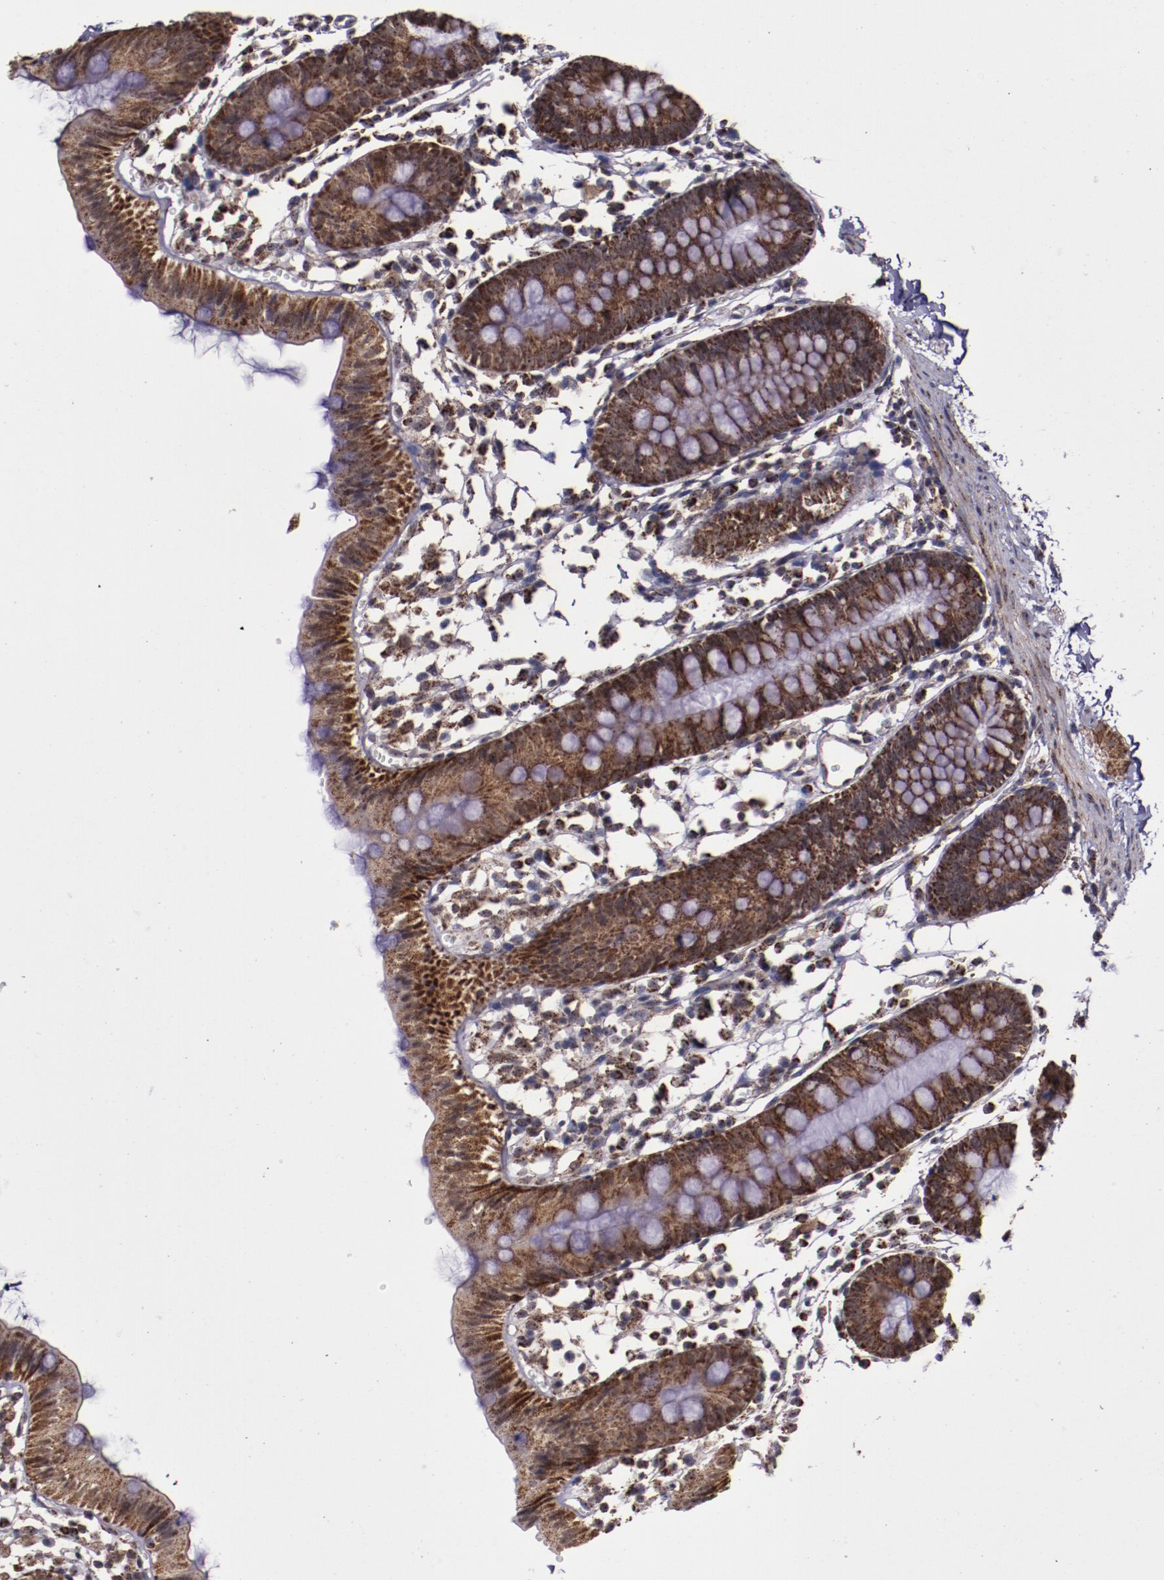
{"staining": {"intensity": "weak", "quantity": "25%-75%", "location": "cytoplasmic/membranous"}, "tissue": "colon", "cell_type": "Endothelial cells", "image_type": "normal", "snomed": [{"axis": "morphology", "description": "Normal tissue, NOS"}, {"axis": "topography", "description": "Colon"}], "caption": "DAB (3,3'-diaminobenzidine) immunohistochemical staining of unremarkable human colon exhibits weak cytoplasmic/membranous protein positivity in about 25%-75% of endothelial cells. (Brightfield microscopy of DAB IHC at high magnification).", "gene": "LONP1", "patient": {"sex": "male", "age": 14}}